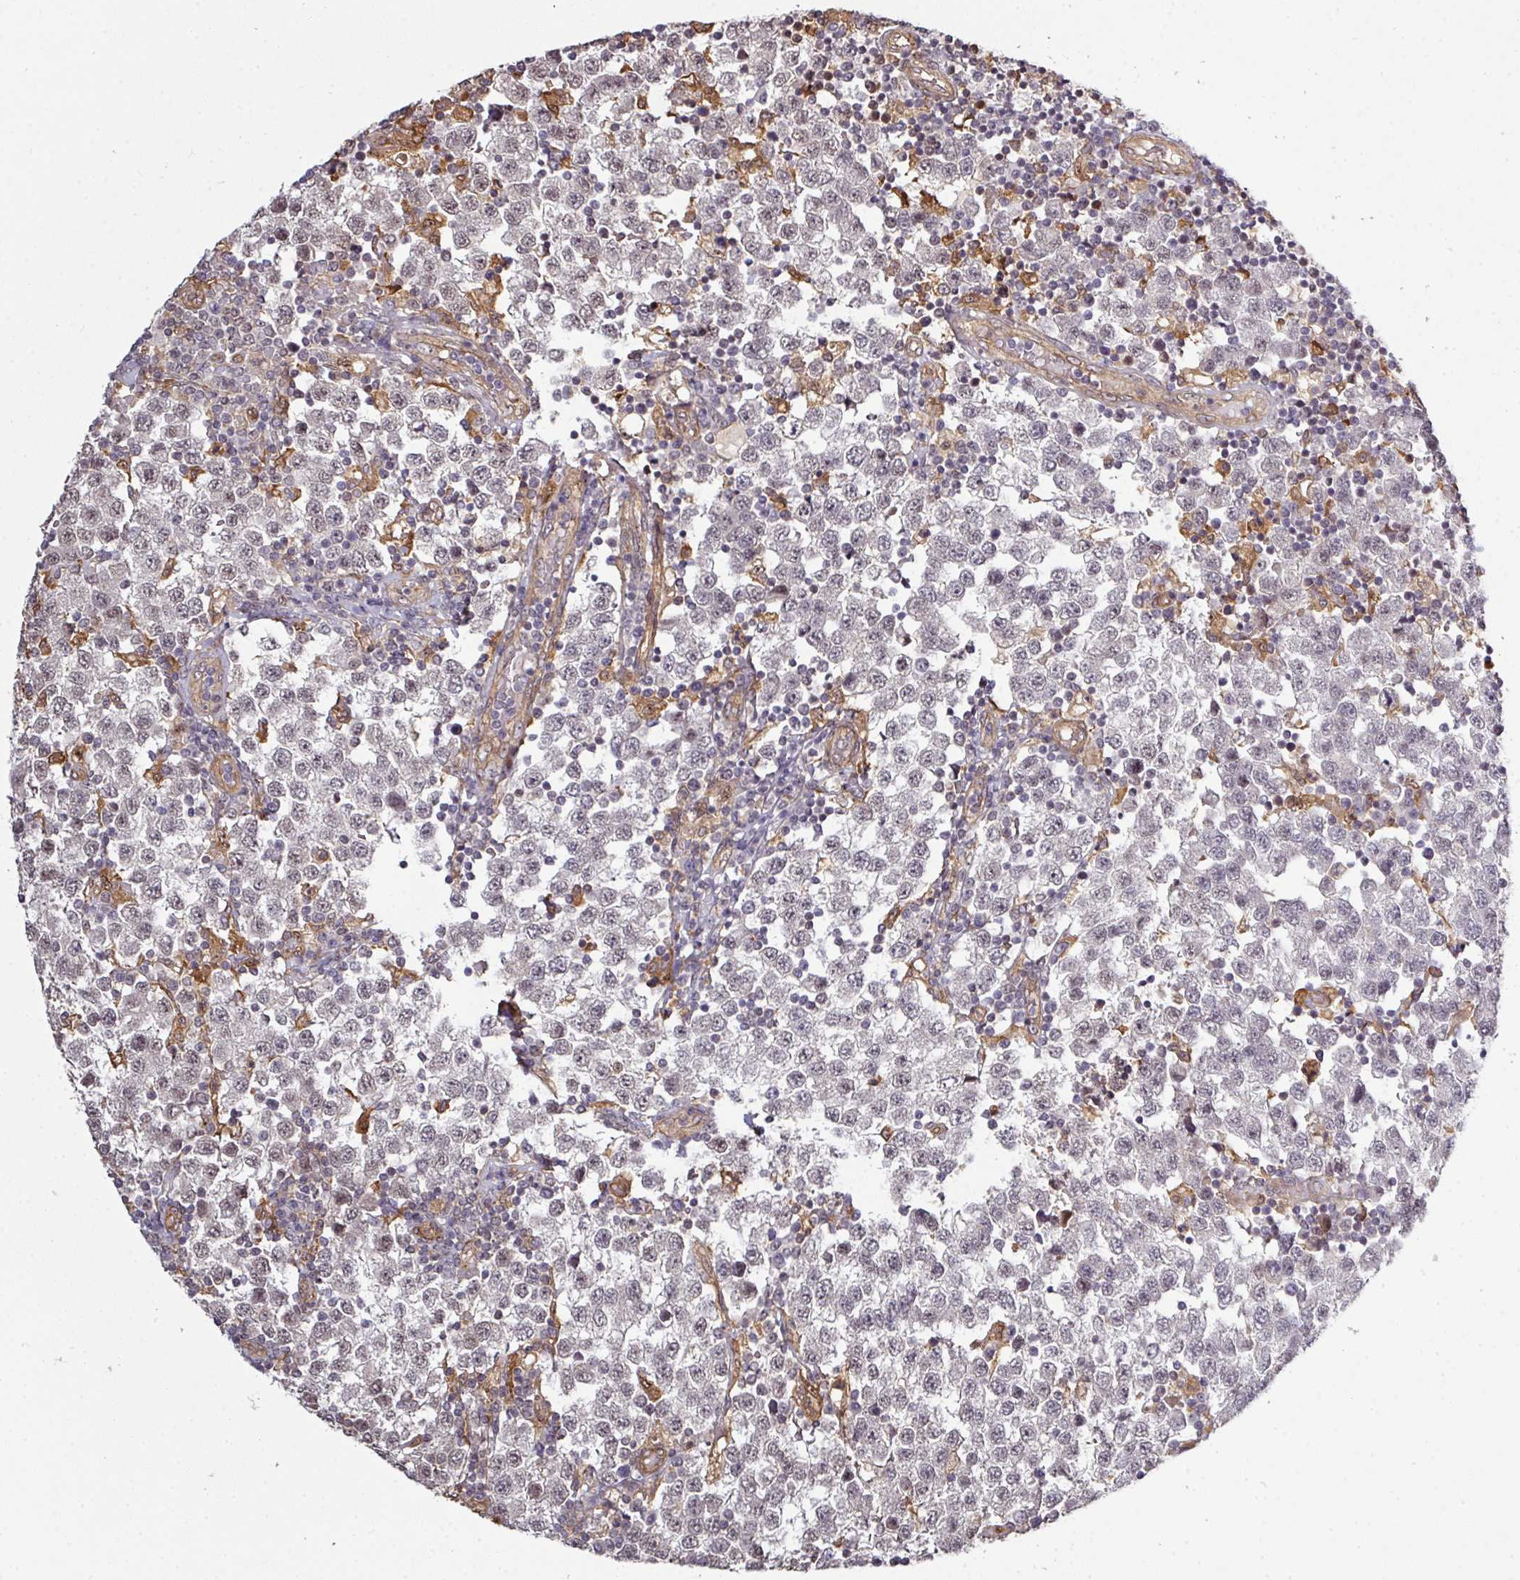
{"staining": {"intensity": "weak", "quantity": "<25%", "location": "nuclear"}, "tissue": "testis cancer", "cell_type": "Tumor cells", "image_type": "cancer", "snomed": [{"axis": "morphology", "description": "Seminoma, NOS"}, {"axis": "topography", "description": "Testis"}], "caption": "Immunohistochemical staining of human testis seminoma reveals no significant positivity in tumor cells.", "gene": "GTF2H3", "patient": {"sex": "male", "age": 34}}